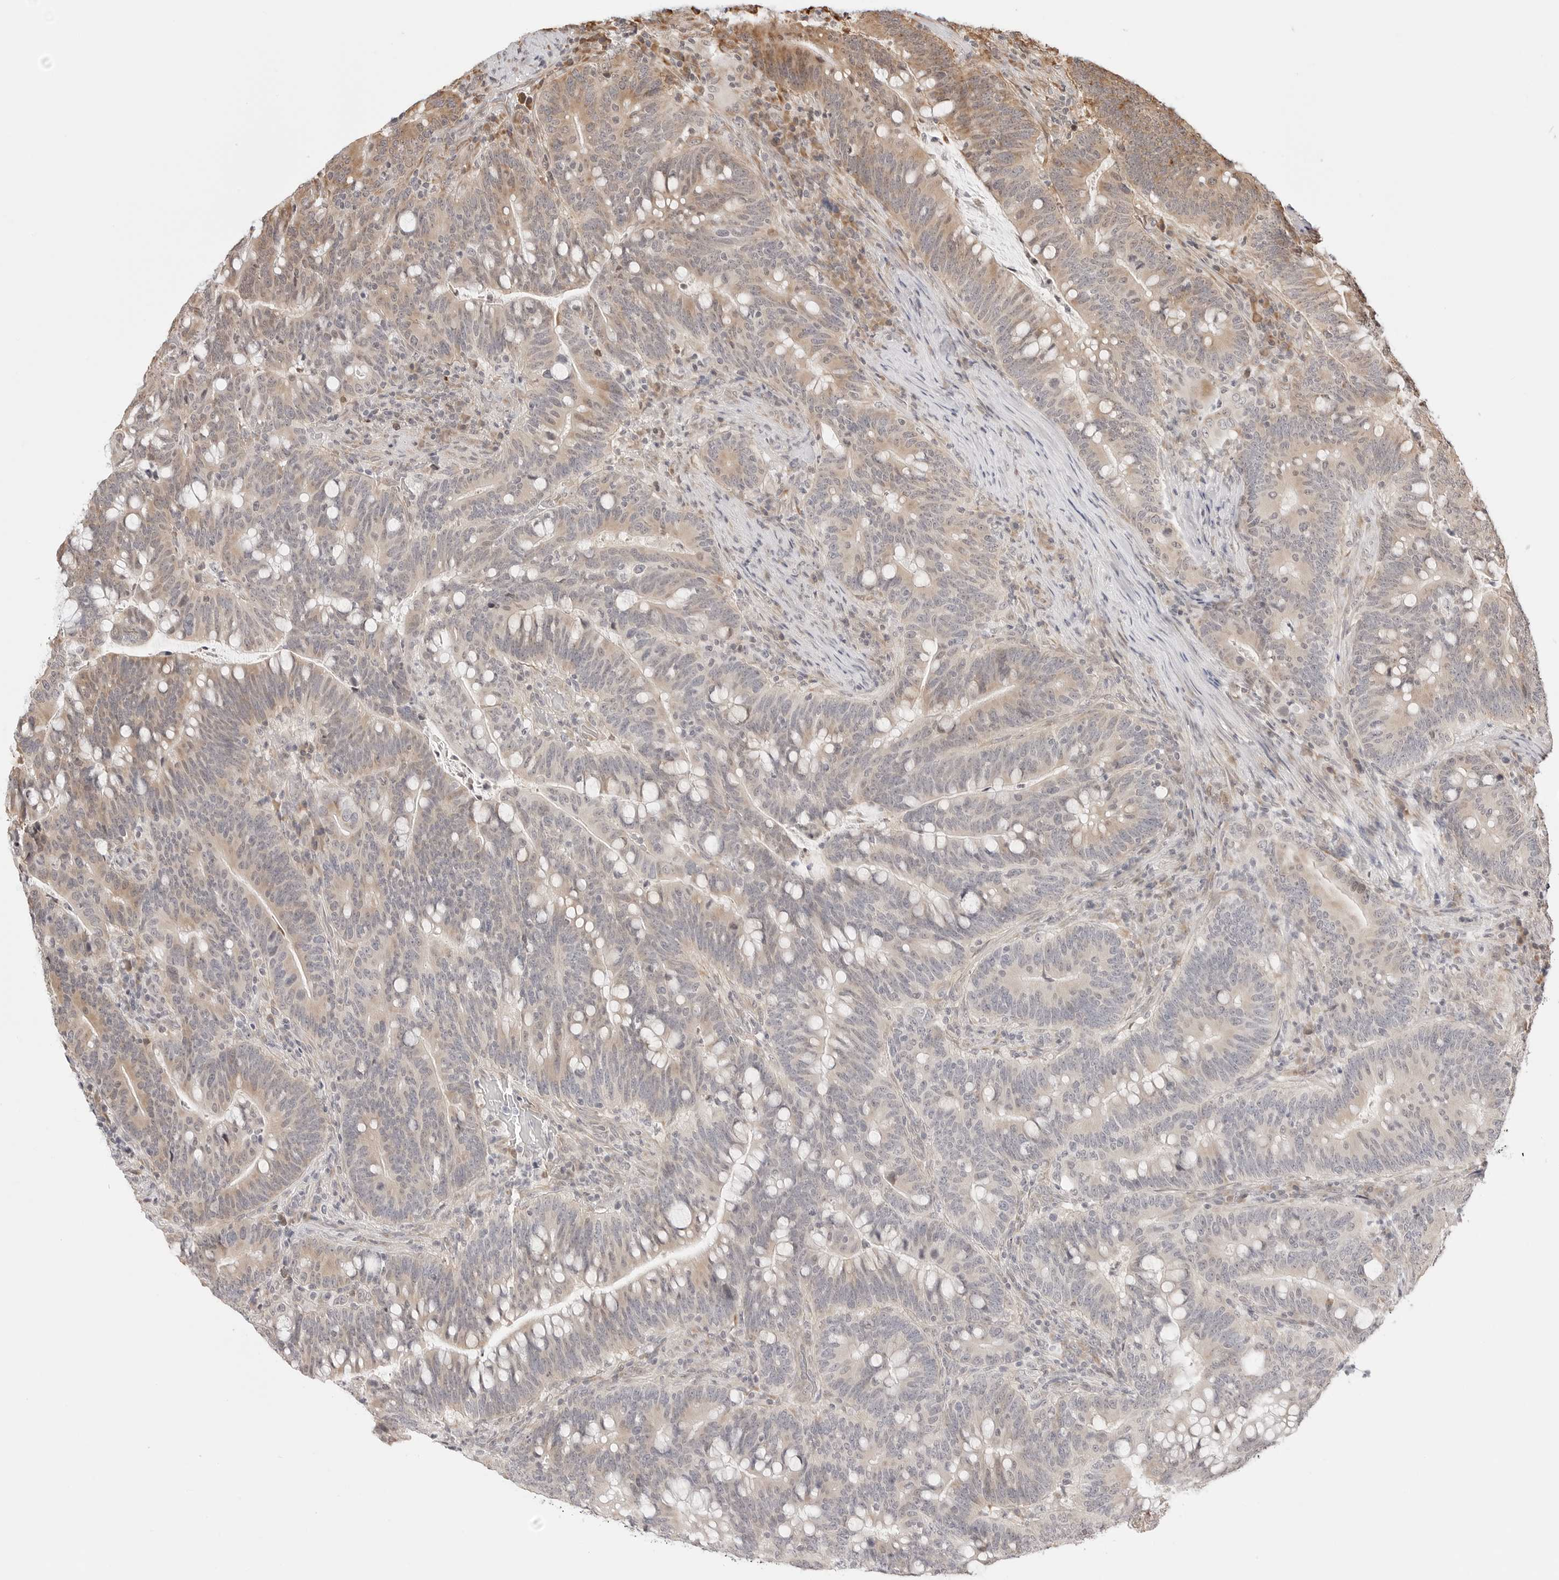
{"staining": {"intensity": "moderate", "quantity": "<25%", "location": "cytoplasmic/membranous"}, "tissue": "colorectal cancer", "cell_type": "Tumor cells", "image_type": "cancer", "snomed": [{"axis": "morphology", "description": "Adenocarcinoma, NOS"}, {"axis": "topography", "description": "Colon"}], "caption": "A high-resolution histopathology image shows immunohistochemistry (IHC) staining of colorectal cancer (adenocarcinoma), which shows moderate cytoplasmic/membranous positivity in approximately <25% of tumor cells.", "gene": "FKBP14", "patient": {"sex": "female", "age": 66}}